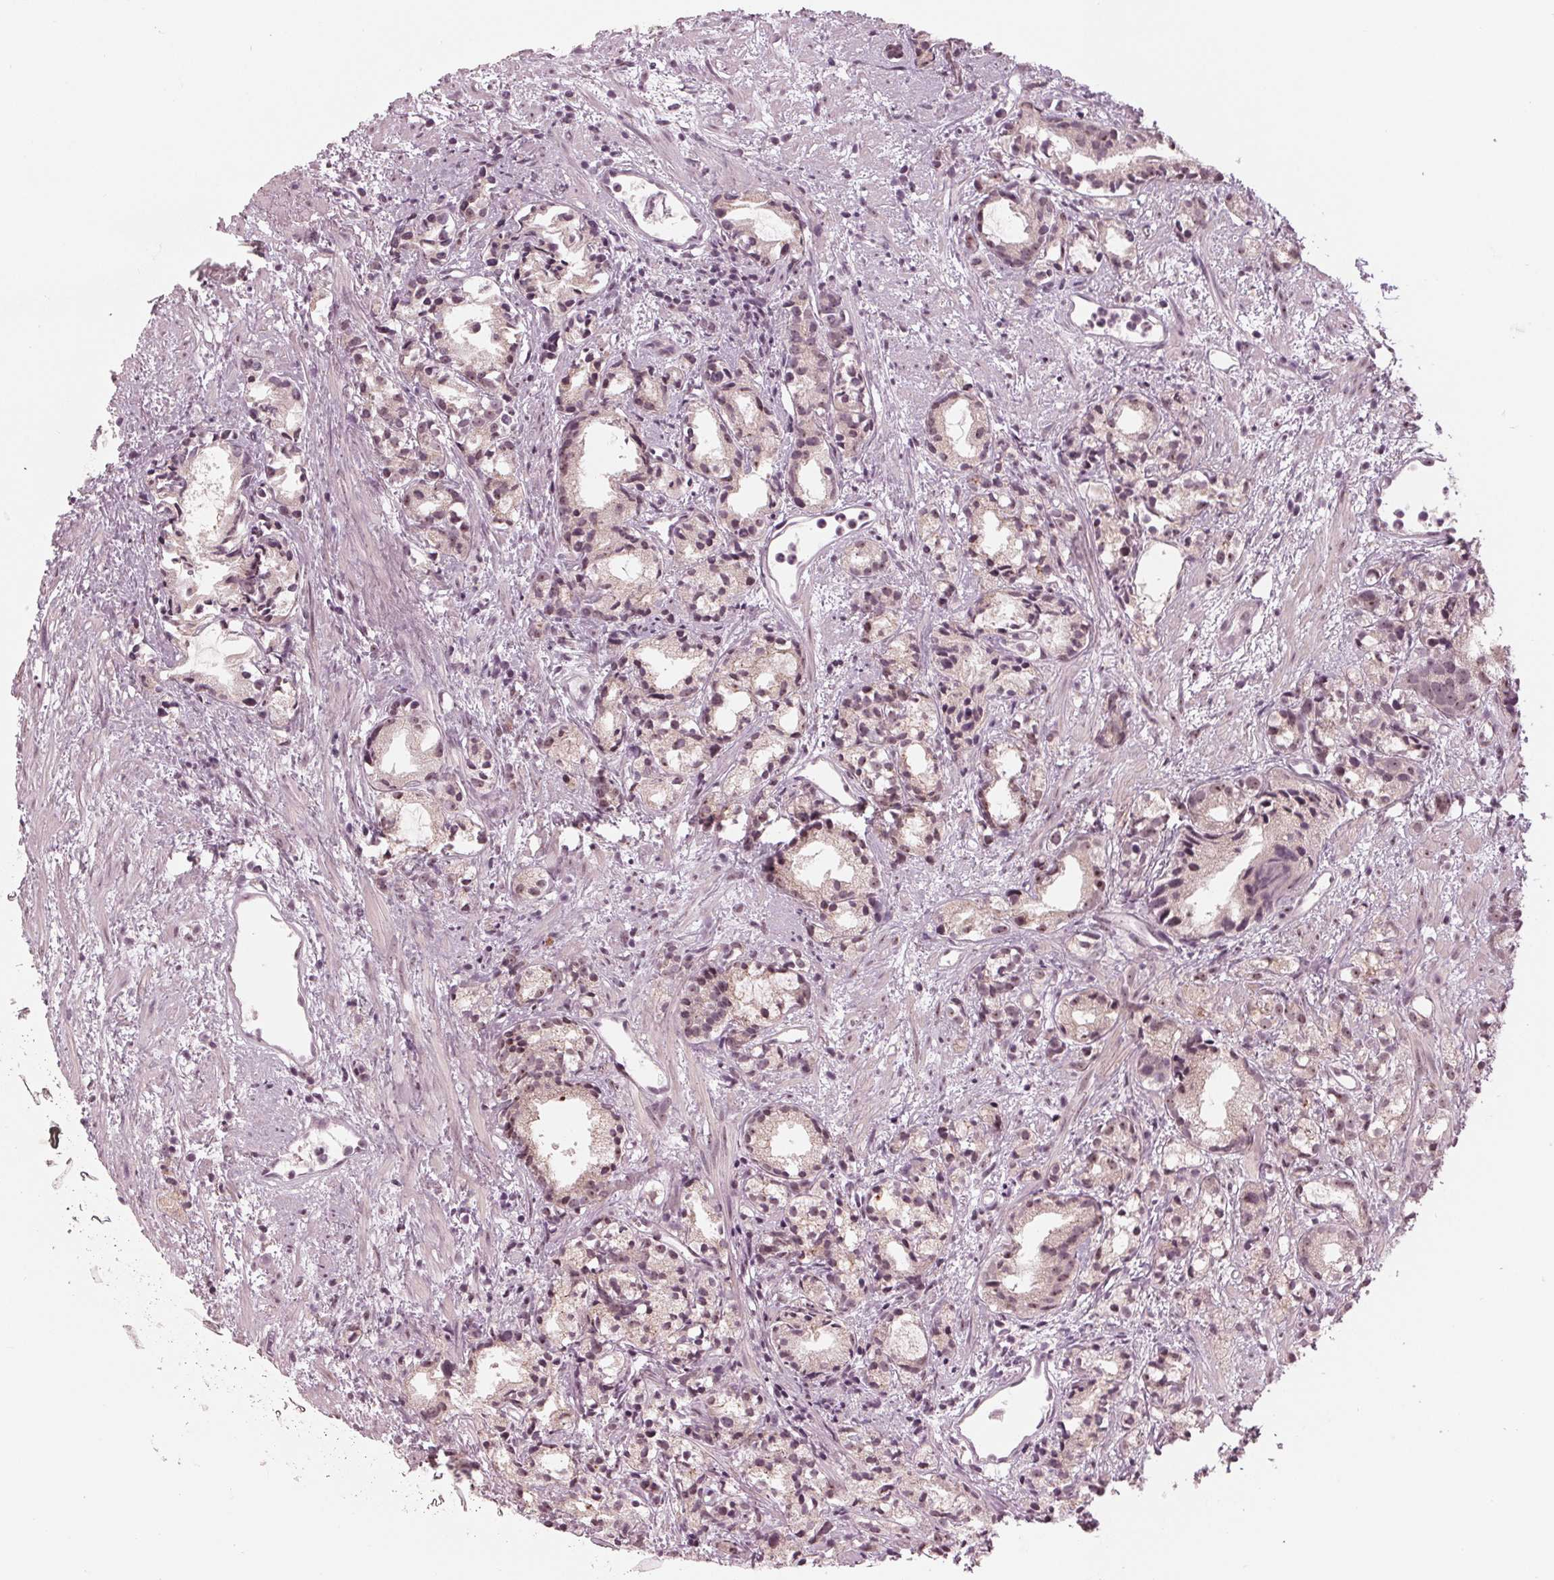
{"staining": {"intensity": "moderate", "quantity": ">75%", "location": "nuclear"}, "tissue": "prostate cancer", "cell_type": "Tumor cells", "image_type": "cancer", "snomed": [{"axis": "morphology", "description": "Adenocarcinoma, High grade"}, {"axis": "topography", "description": "Prostate"}], "caption": "A brown stain highlights moderate nuclear expression of a protein in human prostate cancer tumor cells. (DAB (3,3'-diaminobenzidine) IHC with brightfield microscopy, high magnification).", "gene": "SLX4", "patient": {"sex": "male", "age": 79}}